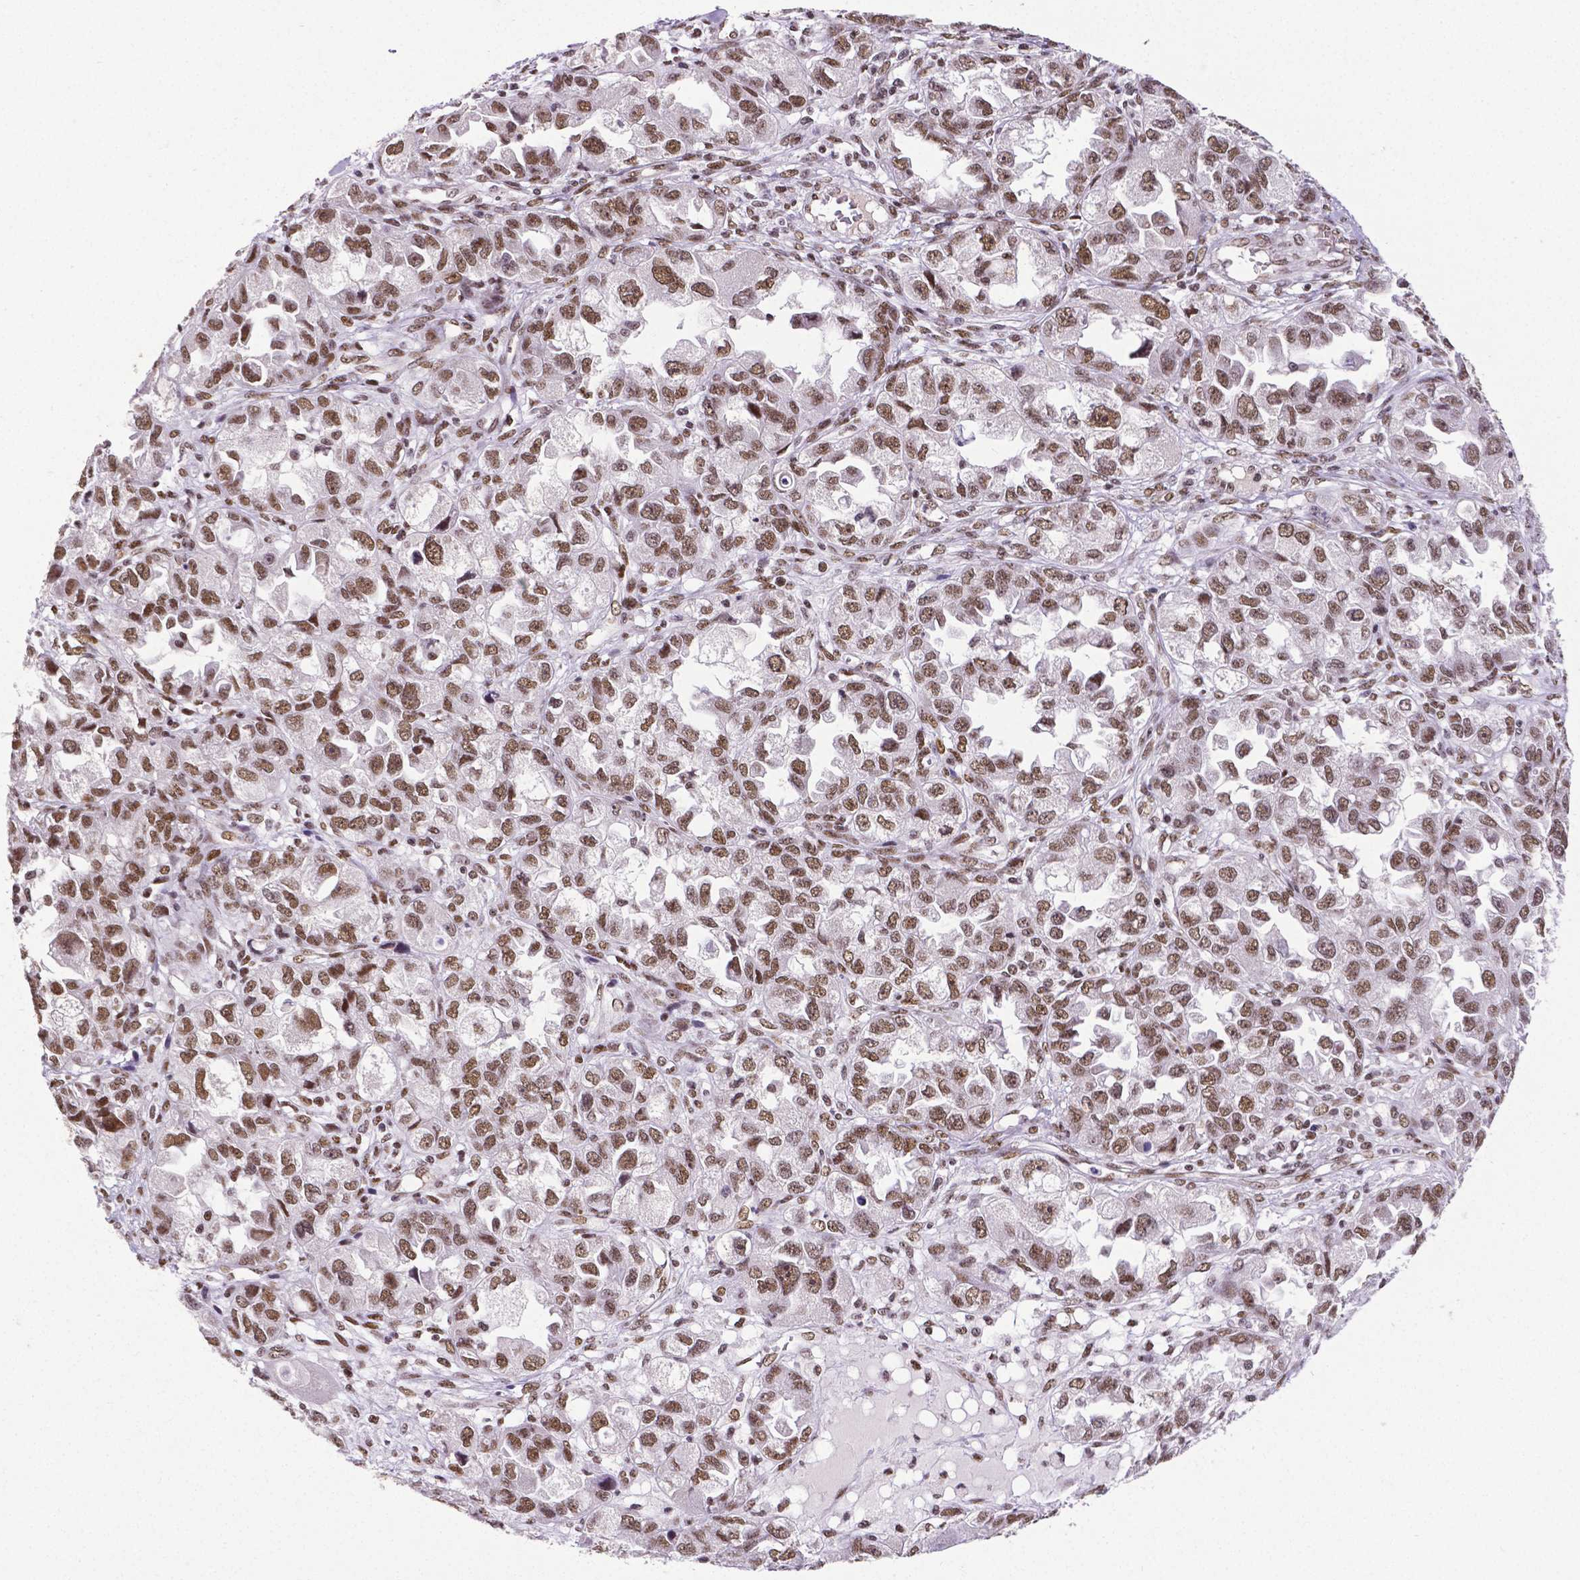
{"staining": {"intensity": "moderate", "quantity": ">75%", "location": "nuclear"}, "tissue": "ovarian cancer", "cell_type": "Tumor cells", "image_type": "cancer", "snomed": [{"axis": "morphology", "description": "Cystadenocarcinoma, serous, NOS"}, {"axis": "topography", "description": "Ovary"}], "caption": "This photomicrograph displays ovarian serous cystadenocarcinoma stained with immunohistochemistry (IHC) to label a protein in brown. The nuclear of tumor cells show moderate positivity for the protein. Nuclei are counter-stained blue.", "gene": "REST", "patient": {"sex": "female", "age": 84}}